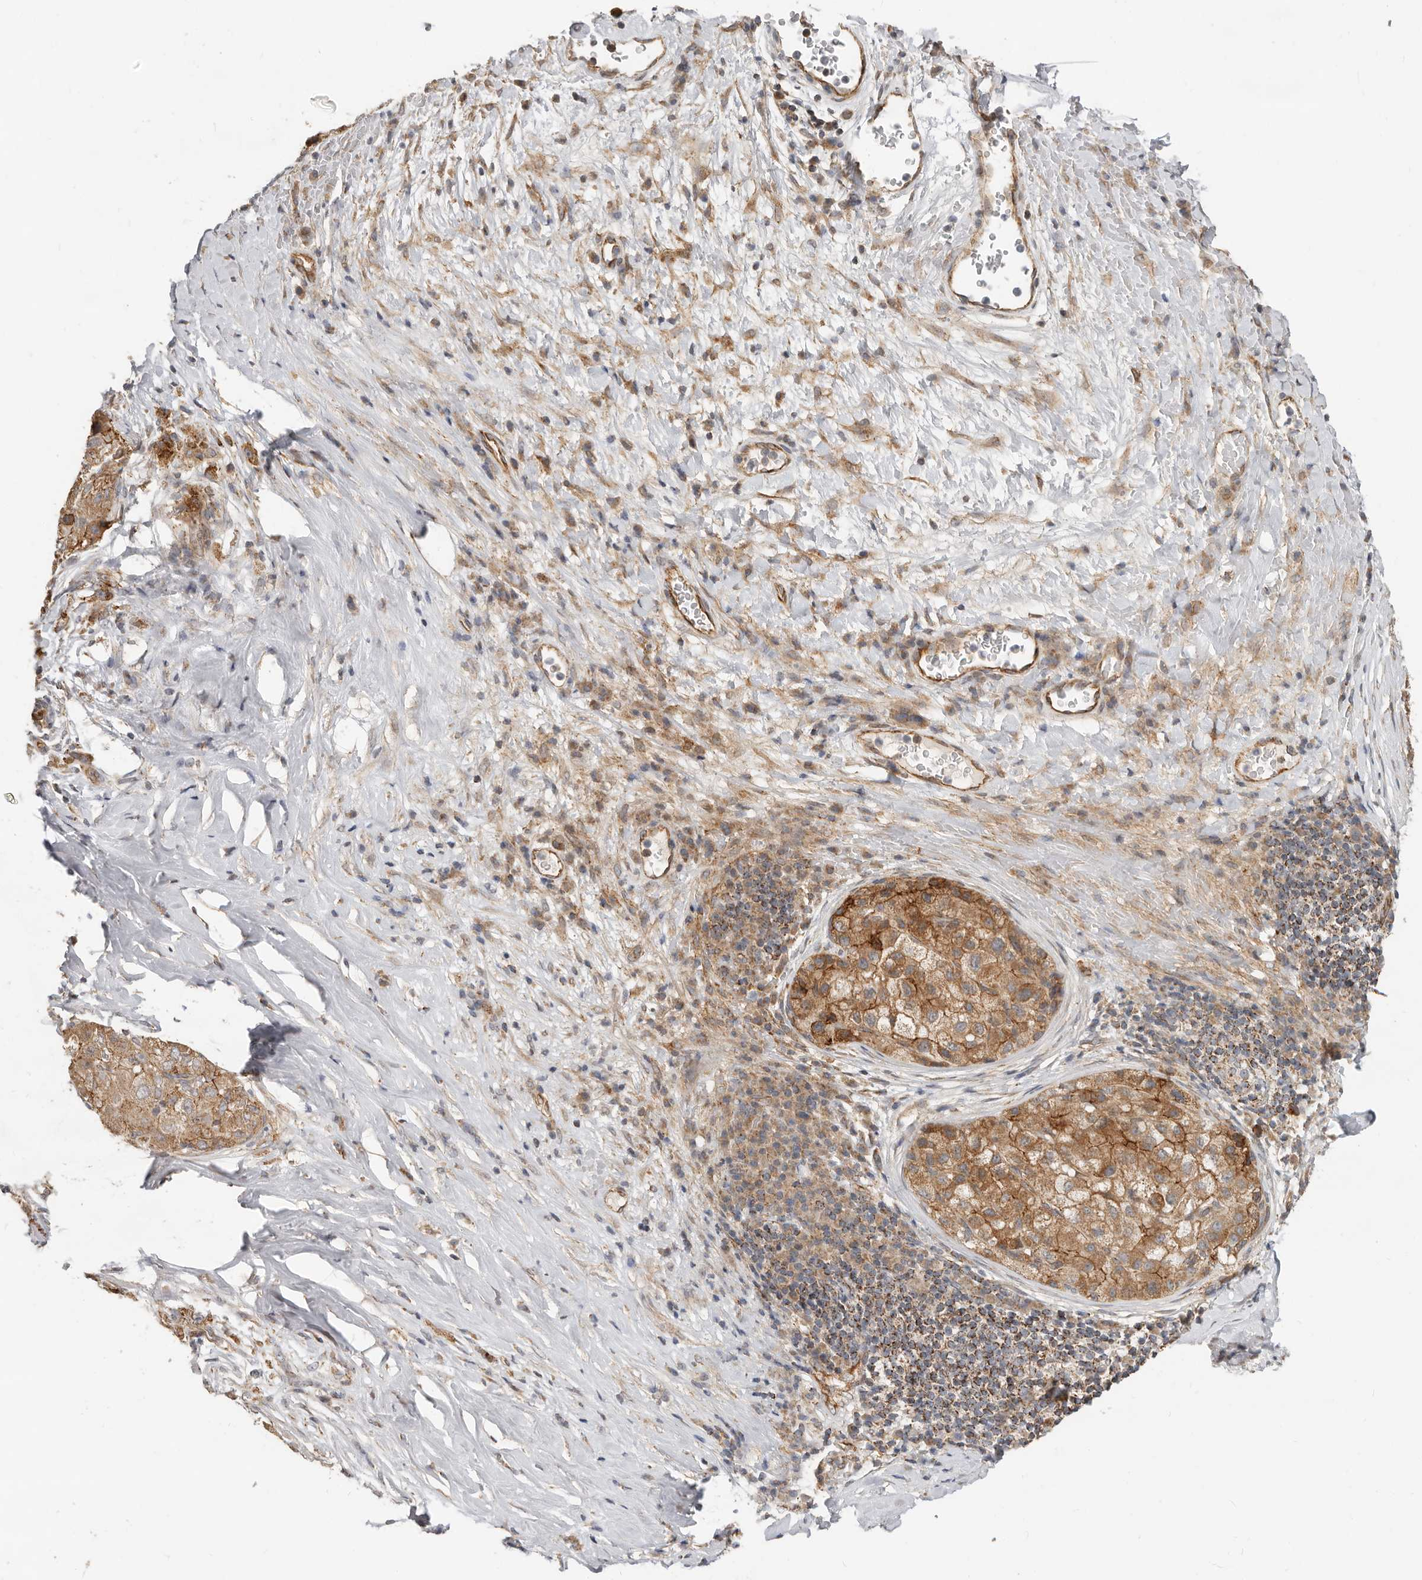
{"staining": {"intensity": "moderate", "quantity": ">75%", "location": "cytoplasmic/membranous"}, "tissue": "liver cancer", "cell_type": "Tumor cells", "image_type": "cancer", "snomed": [{"axis": "morphology", "description": "Carcinoma, Hepatocellular, NOS"}, {"axis": "topography", "description": "Liver"}], "caption": "Liver hepatocellular carcinoma tissue reveals moderate cytoplasmic/membranous staining in about >75% of tumor cells, visualized by immunohistochemistry.", "gene": "USP49", "patient": {"sex": "male", "age": 80}}